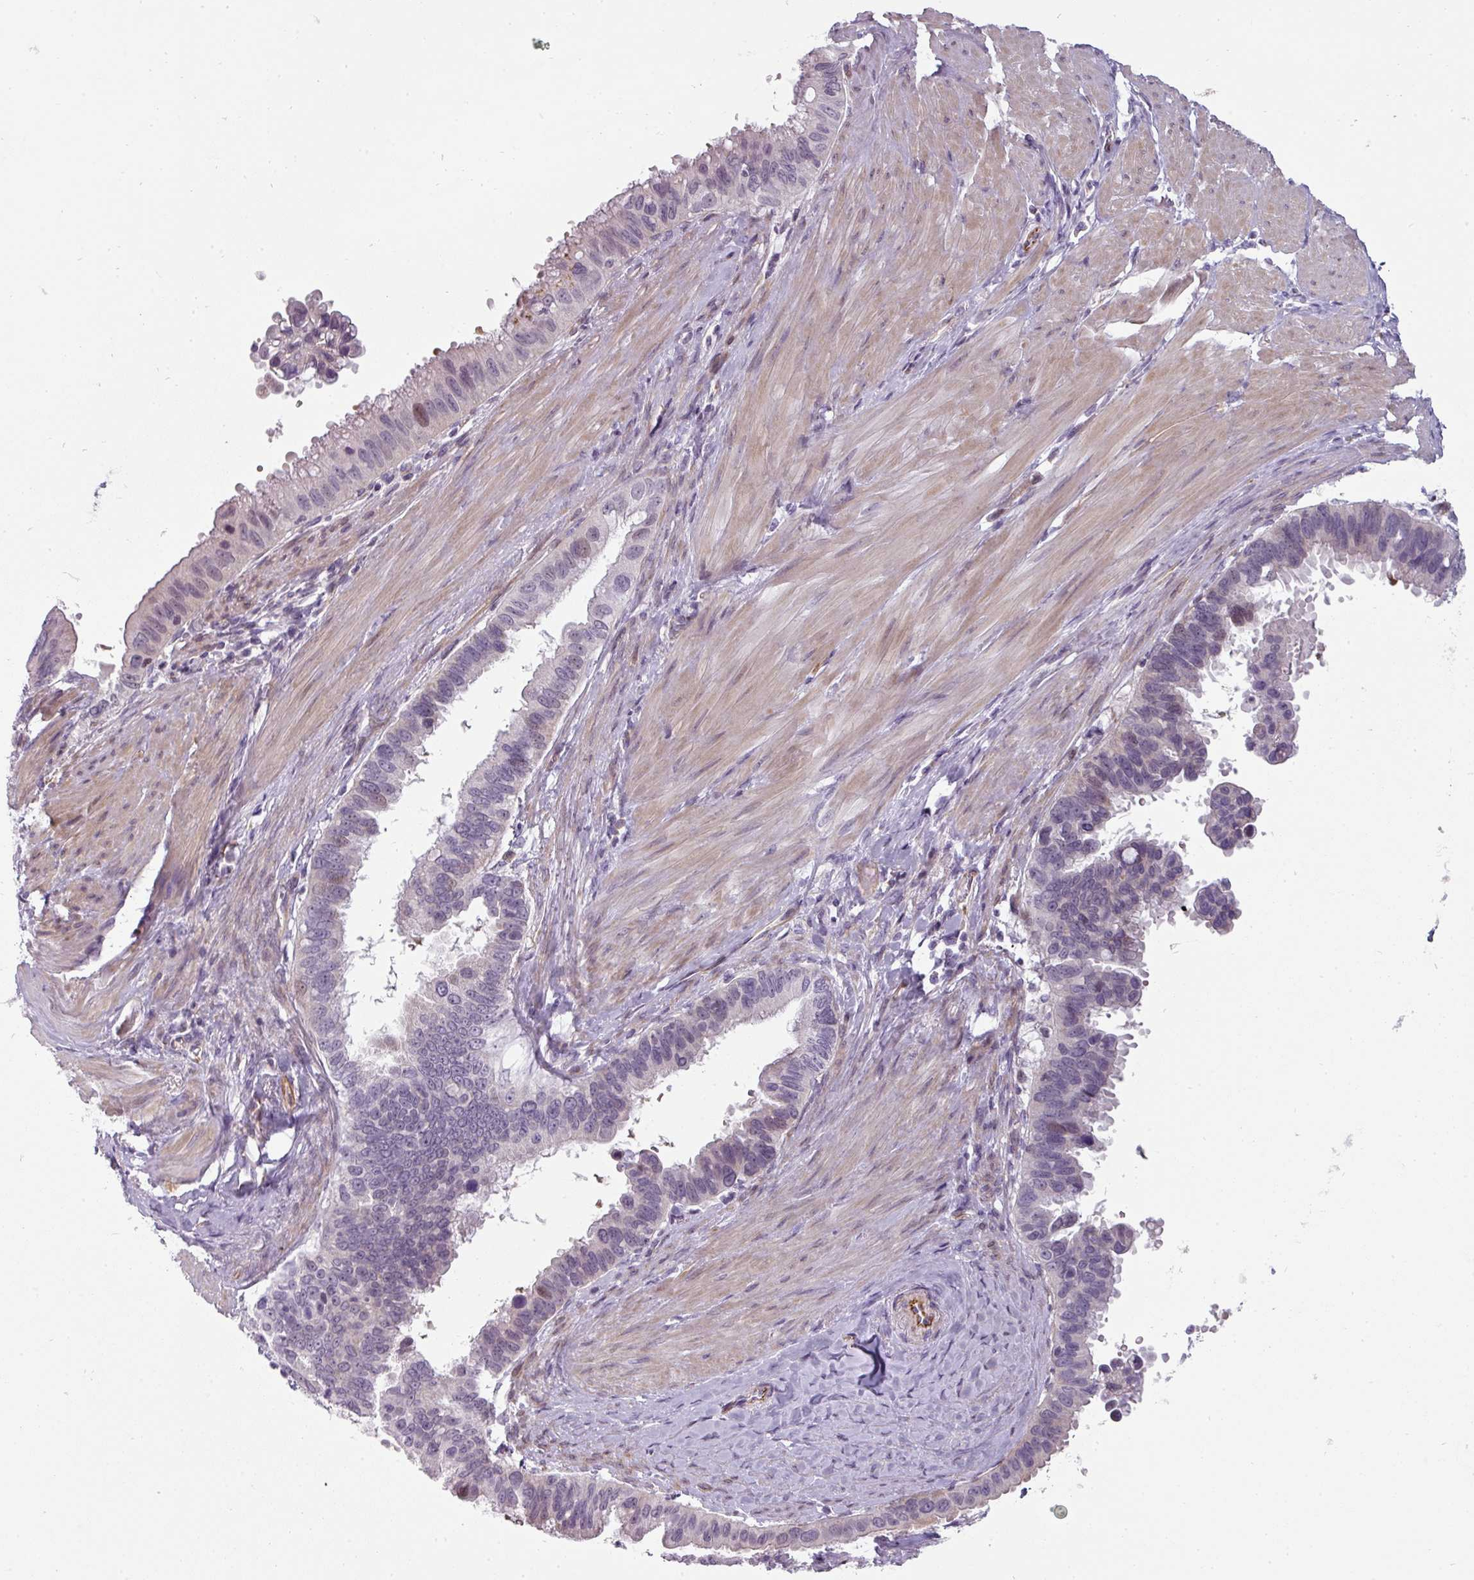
{"staining": {"intensity": "weak", "quantity": "<25%", "location": "nuclear"}, "tissue": "pancreatic cancer", "cell_type": "Tumor cells", "image_type": "cancer", "snomed": [{"axis": "morphology", "description": "Inflammation, NOS"}, {"axis": "morphology", "description": "Adenocarcinoma, NOS"}, {"axis": "topography", "description": "Pancreas"}], "caption": "This micrograph is of adenocarcinoma (pancreatic) stained with IHC to label a protein in brown with the nuclei are counter-stained blue. There is no staining in tumor cells.", "gene": "CHRDL1", "patient": {"sex": "female", "age": 56}}